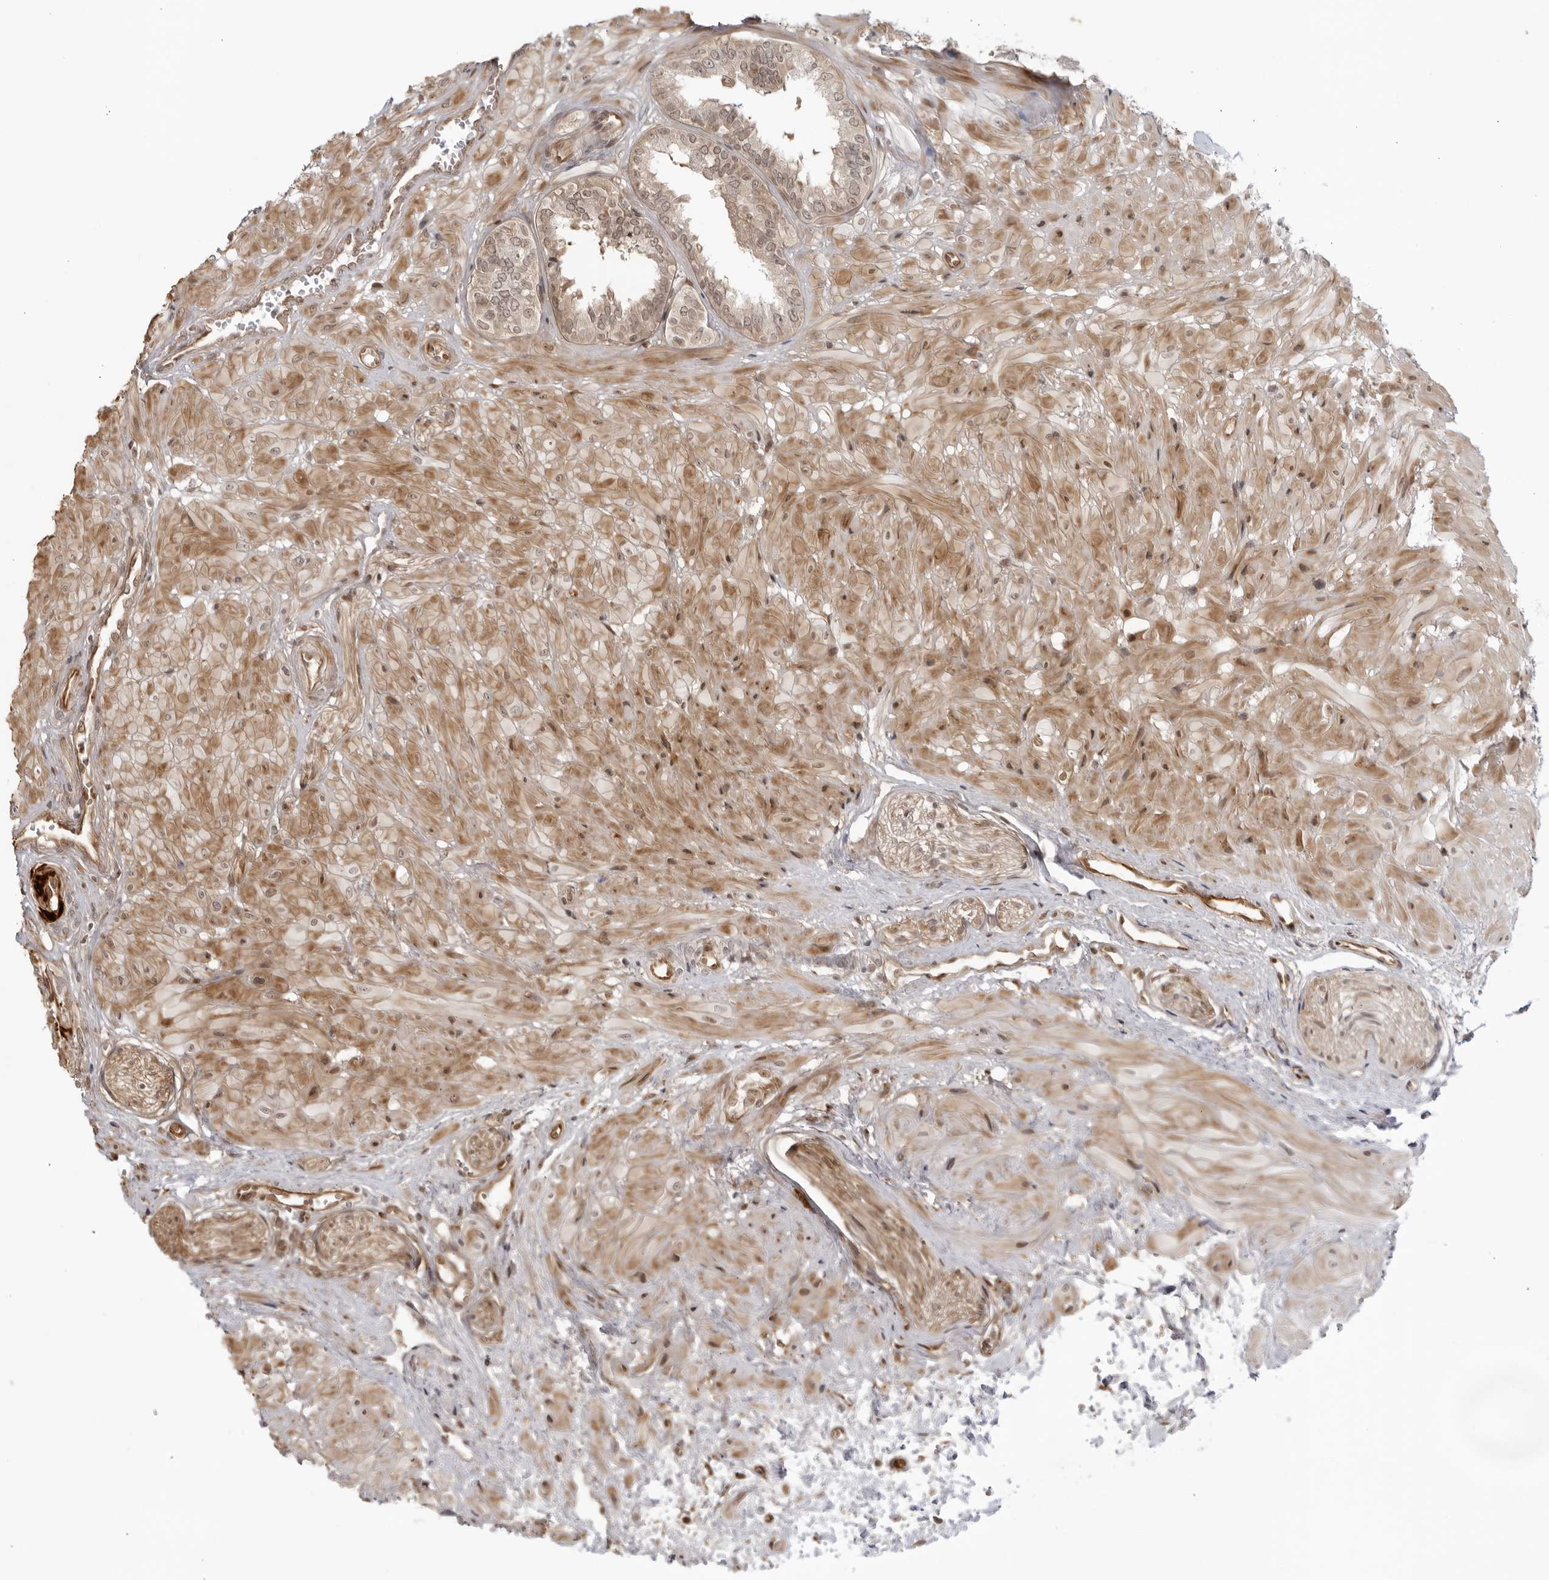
{"staining": {"intensity": "moderate", "quantity": ">75%", "location": "cytoplasmic/membranous,nuclear"}, "tissue": "seminal vesicle", "cell_type": "Glandular cells", "image_type": "normal", "snomed": [{"axis": "morphology", "description": "Normal tissue, NOS"}, {"axis": "topography", "description": "Prostate"}, {"axis": "topography", "description": "Seminal veicle"}], "caption": "The histopathology image reveals immunohistochemical staining of unremarkable seminal vesicle. There is moderate cytoplasmic/membranous,nuclear positivity is present in about >75% of glandular cells. The staining was performed using DAB to visualize the protein expression in brown, while the nuclei were stained in blue with hematoxylin (Magnification: 20x).", "gene": "TCF21", "patient": {"sex": "male", "age": 51}}